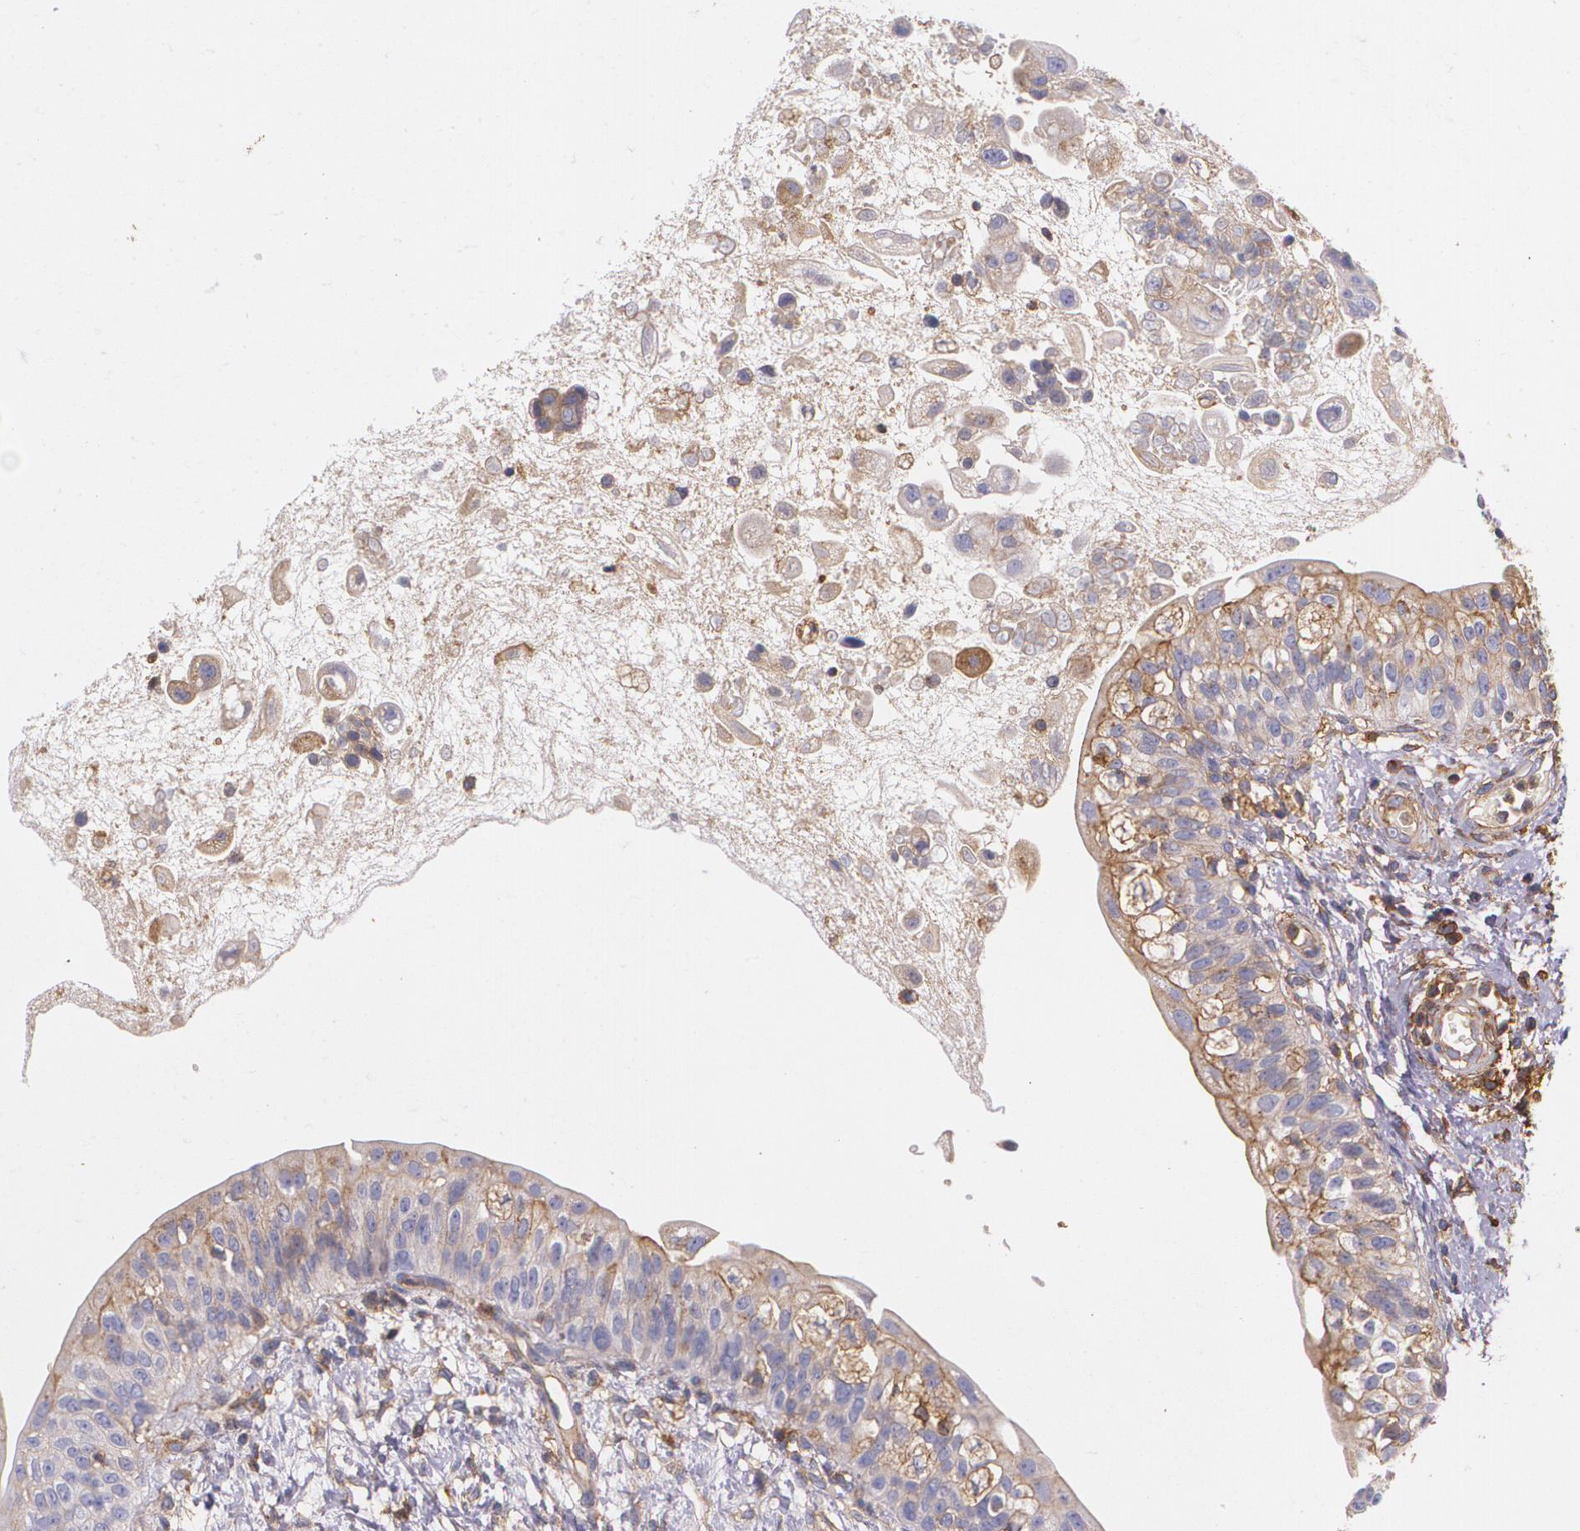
{"staining": {"intensity": "moderate", "quantity": ">75%", "location": "cytoplasmic/membranous"}, "tissue": "urinary bladder", "cell_type": "Urothelial cells", "image_type": "normal", "snomed": [{"axis": "morphology", "description": "Normal tissue, NOS"}, {"axis": "topography", "description": "Urinary bladder"}], "caption": "IHC histopathology image of unremarkable urinary bladder: human urinary bladder stained using immunohistochemistry (IHC) shows medium levels of moderate protein expression localized specifically in the cytoplasmic/membranous of urothelial cells, appearing as a cytoplasmic/membranous brown color.", "gene": "B2M", "patient": {"sex": "female", "age": 55}}